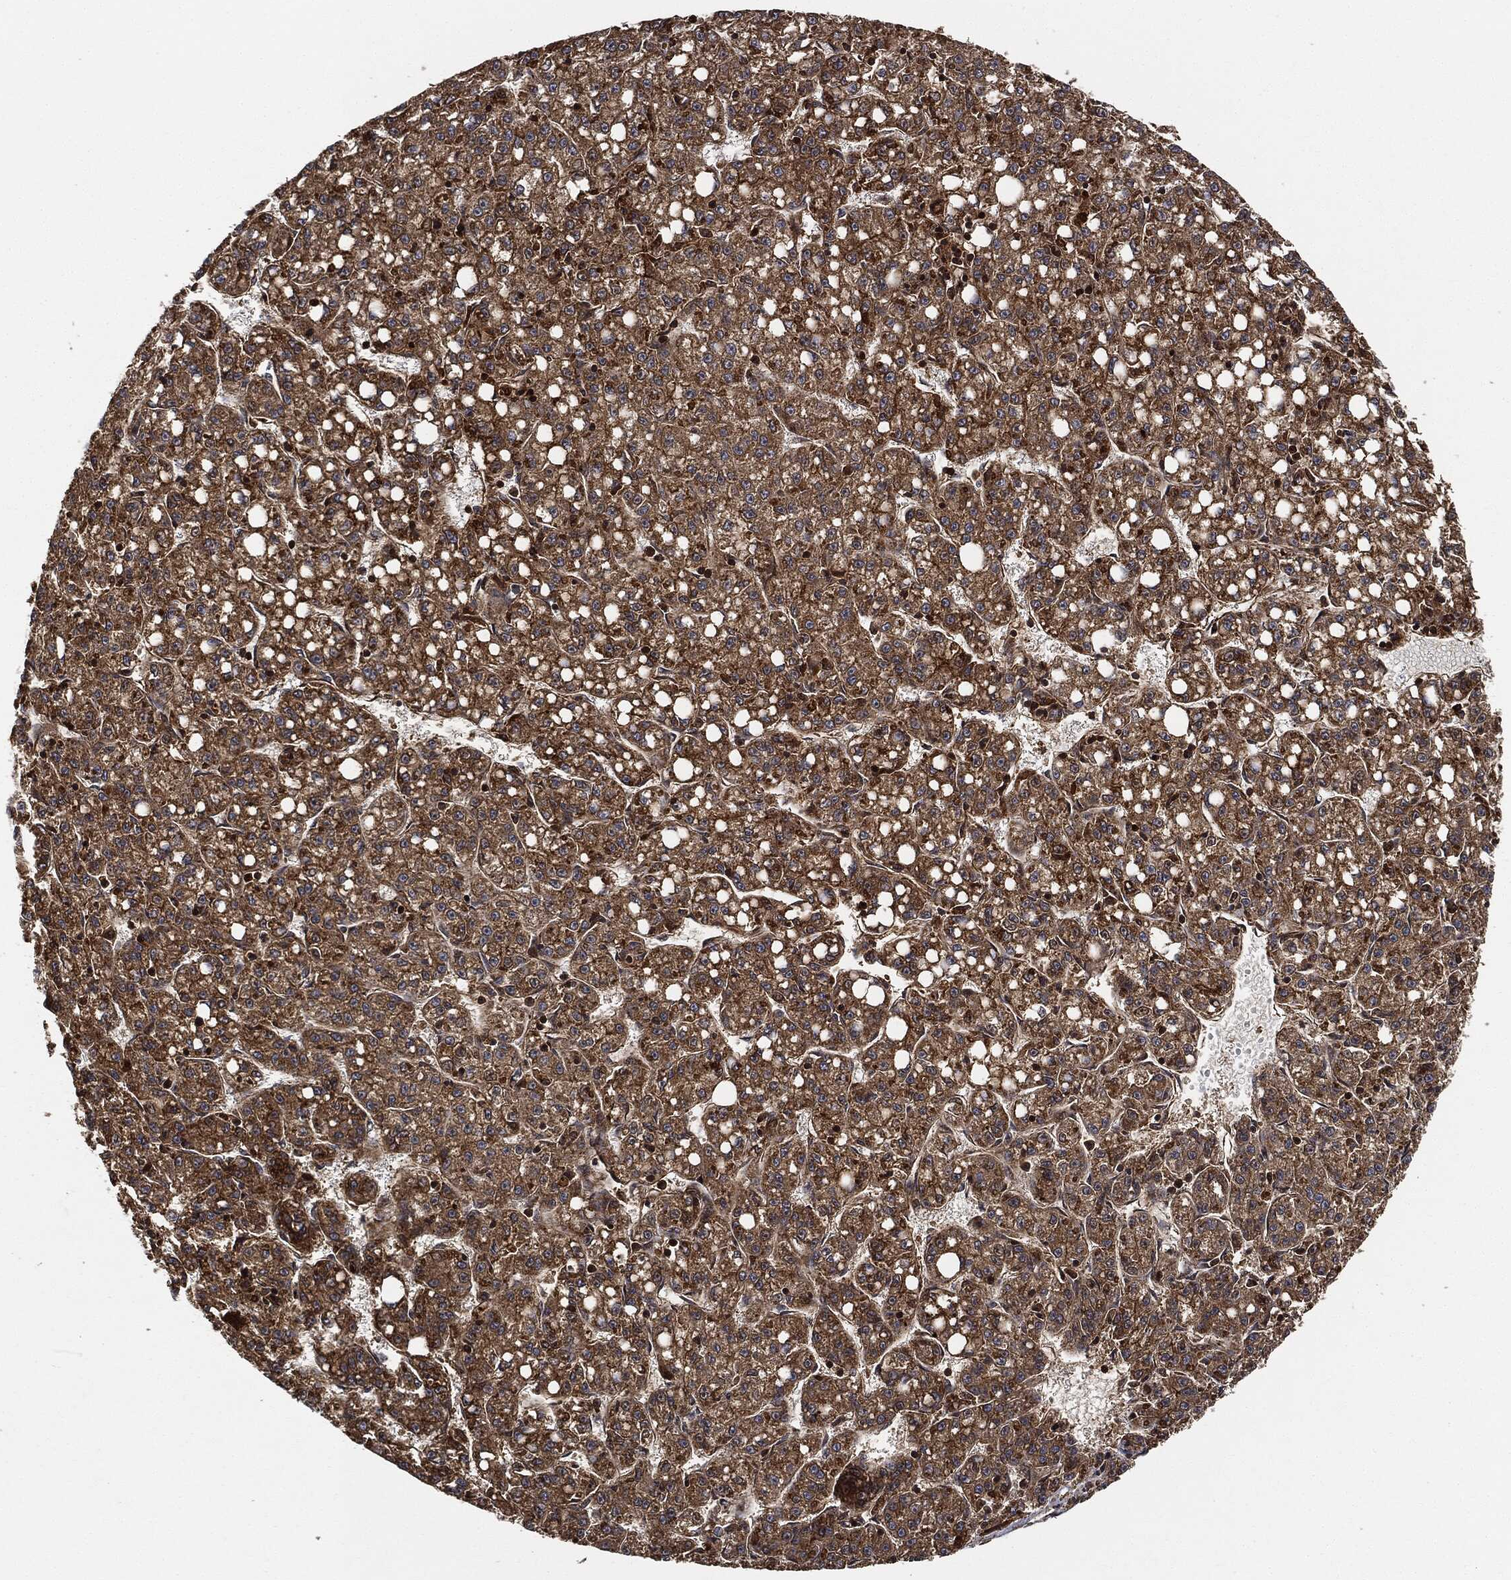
{"staining": {"intensity": "strong", "quantity": ">75%", "location": "cytoplasmic/membranous"}, "tissue": "liver cancer", "cell_type": "Tumor cells", "image_type": "cancer", "snomed": [{"axis": "morphology", "description": "Carcinoma, Hepatocellular, NOS"}, {"axis": "topography", "description": "Liver"}], "caption": "DAB immunohistochemical staining of liver cancer shows strong cytoplasmic/membranous protein expression in about >75% of tumor cells. (Brightfield microscopy of DAB IHC at high magnification).", "gene": "CEP290", "patient": {"sex": "female", "age": 65}}